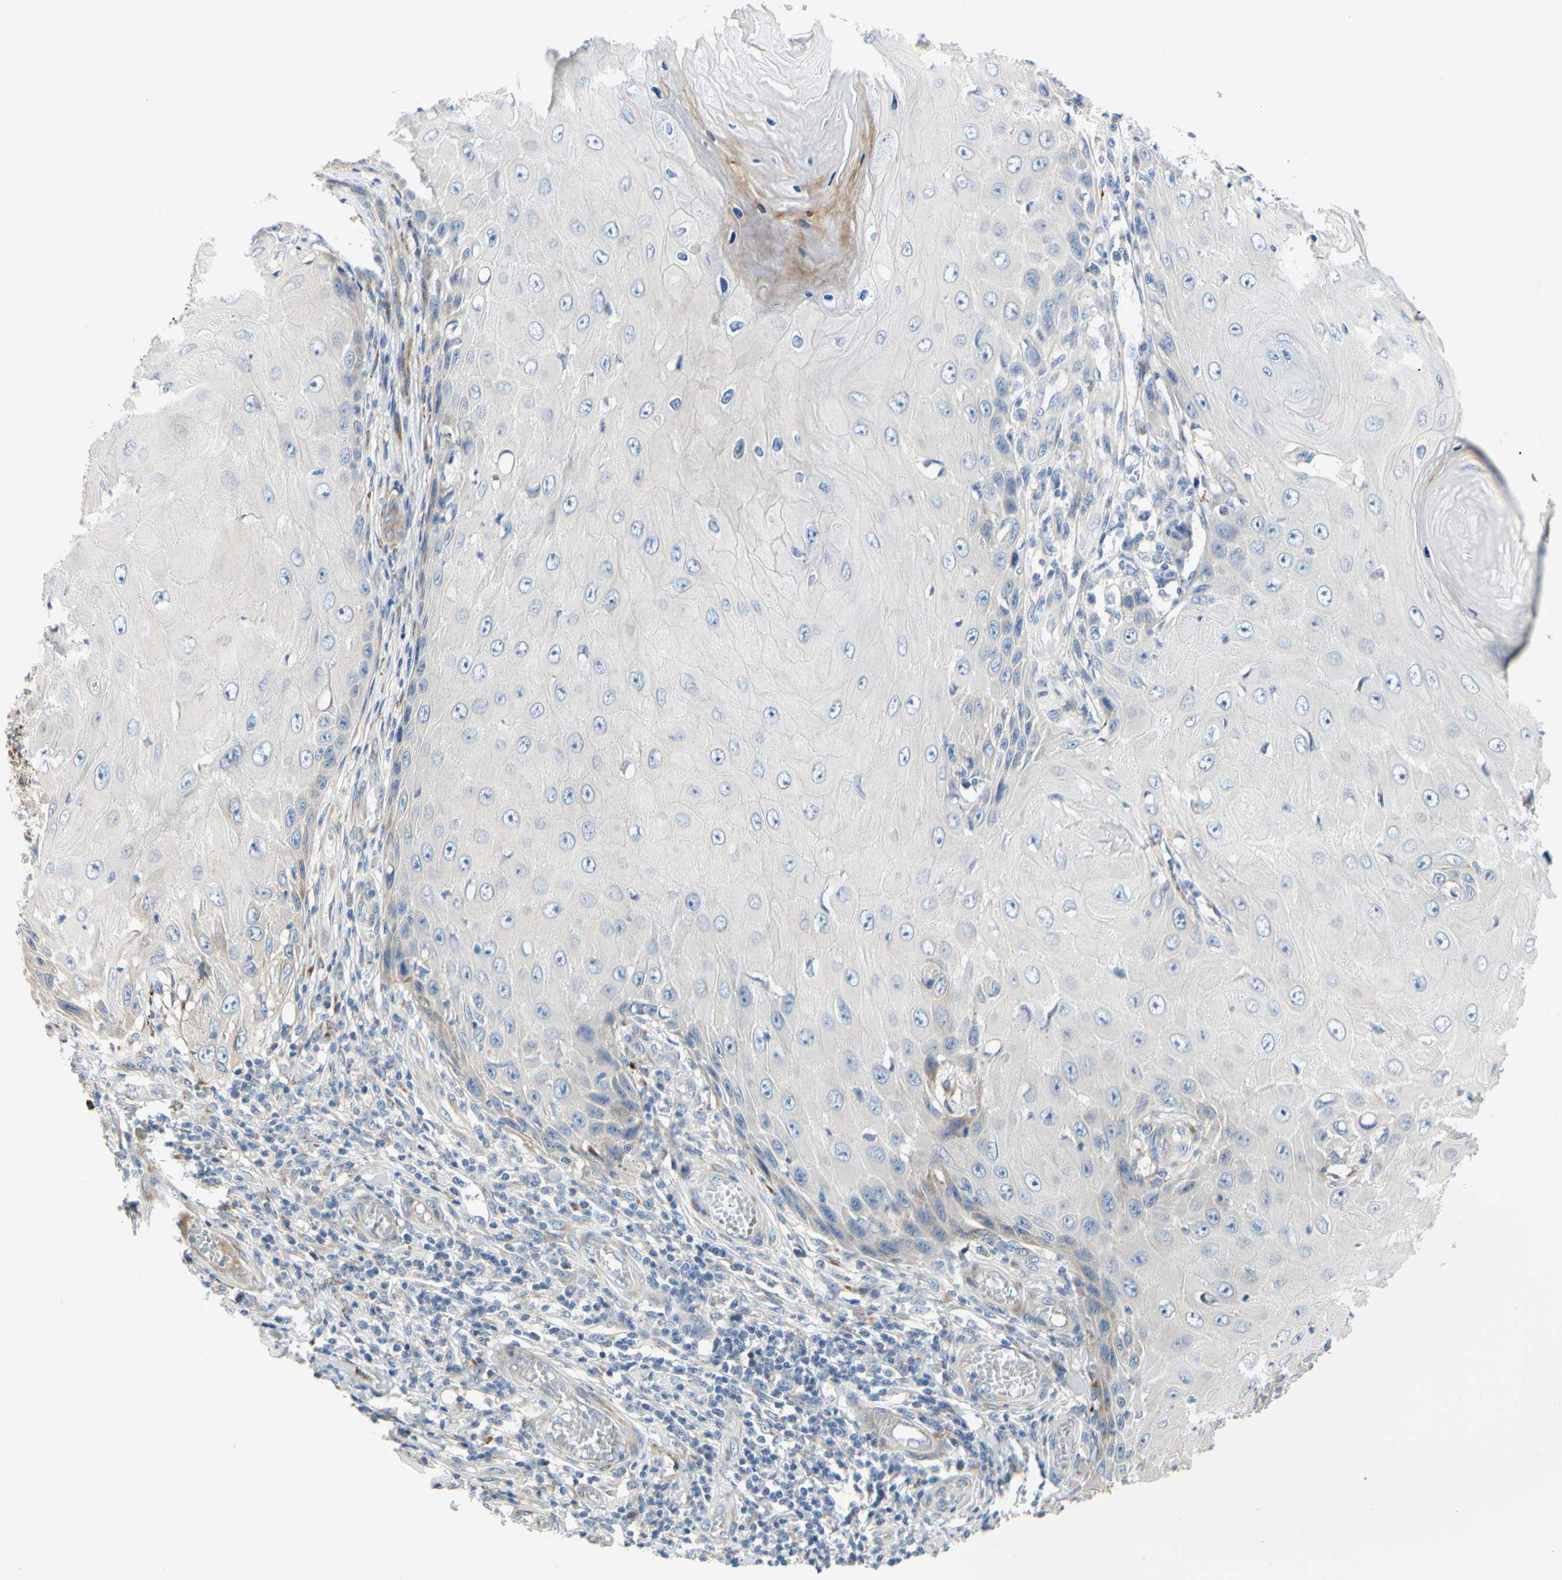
{"staining": {"intensity": "weak", "quantity": "<25%", "location": "cytoplasmic/membranous"}, "tissue": "skin cancer", "cell_type": "Tumor cells", "image_type": "cancer", "snomed": [{"axis": "morphology", "description": "Squamous cell carcinoma, NOS"}, {"axis": "topography", "description": "Skin"}], "caption": "Immunohistochemistry (IHC) photomicrograph of human skin cancer (squamous cell carcinoma) stained for a protein (brown), which shows no positivity in tumor cells.", "gene": "ZNF236", "patient": {"sex": "female", "age": 73}}